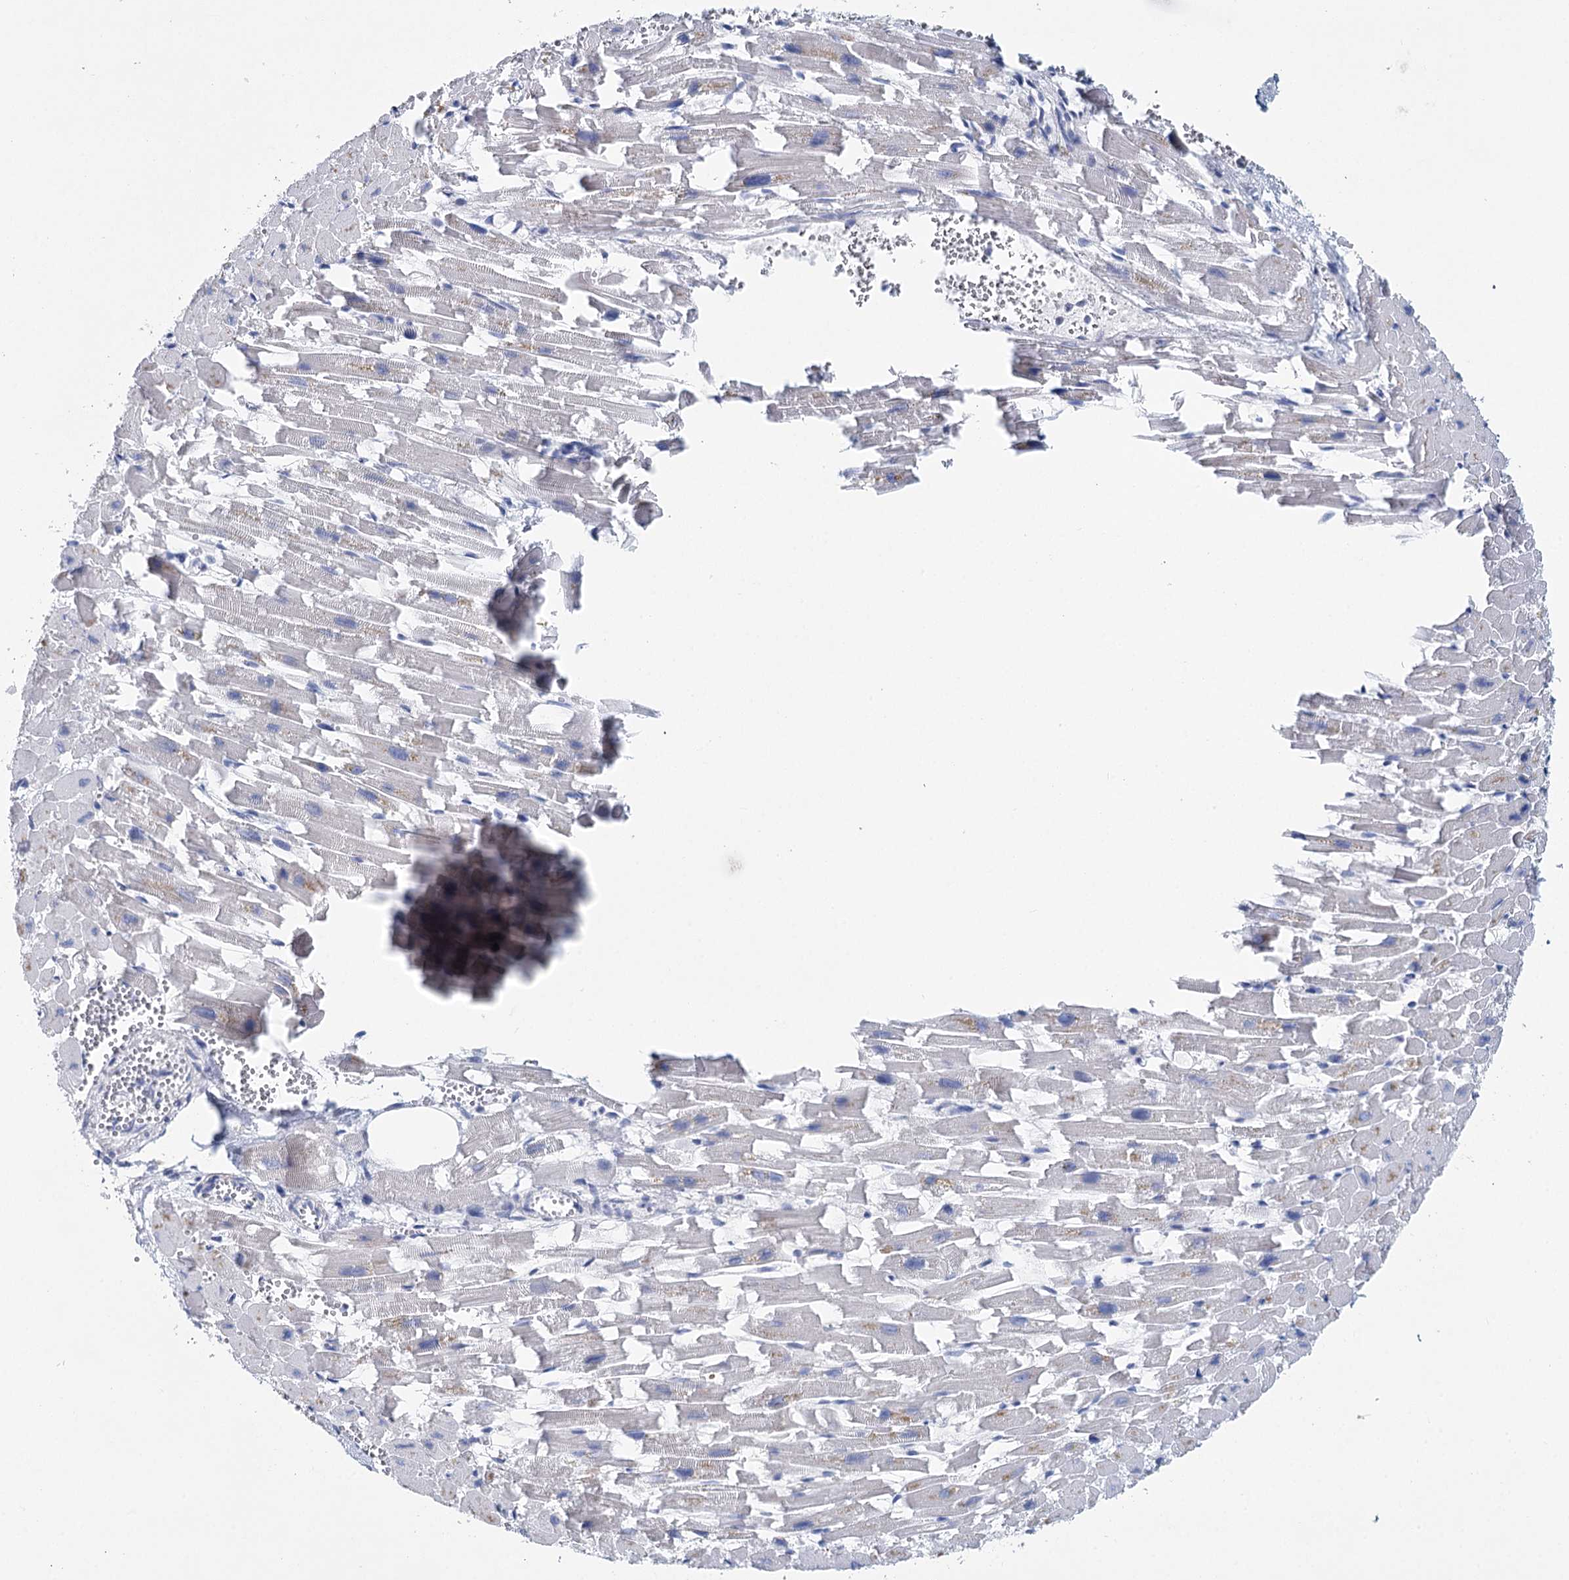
{"staining": {"intensity": "negative", "quantity": "none", "location": "none"}, "tissue": "heart muscle", "cell_type": "Cardiomyocytes", "image_type": "normal", "snomed": [{"axis": "morphology", "description": "Normal tissue, NOS"}, {"axis": "topography", "description": "Heart"}], "caption": "This is an immunohistochemistry (IHC) image of normal heart muscle. There is no staining in cardiomyocytes.", "gene": "METTL7B", "patient": {"sex": "female", "age": 64}}